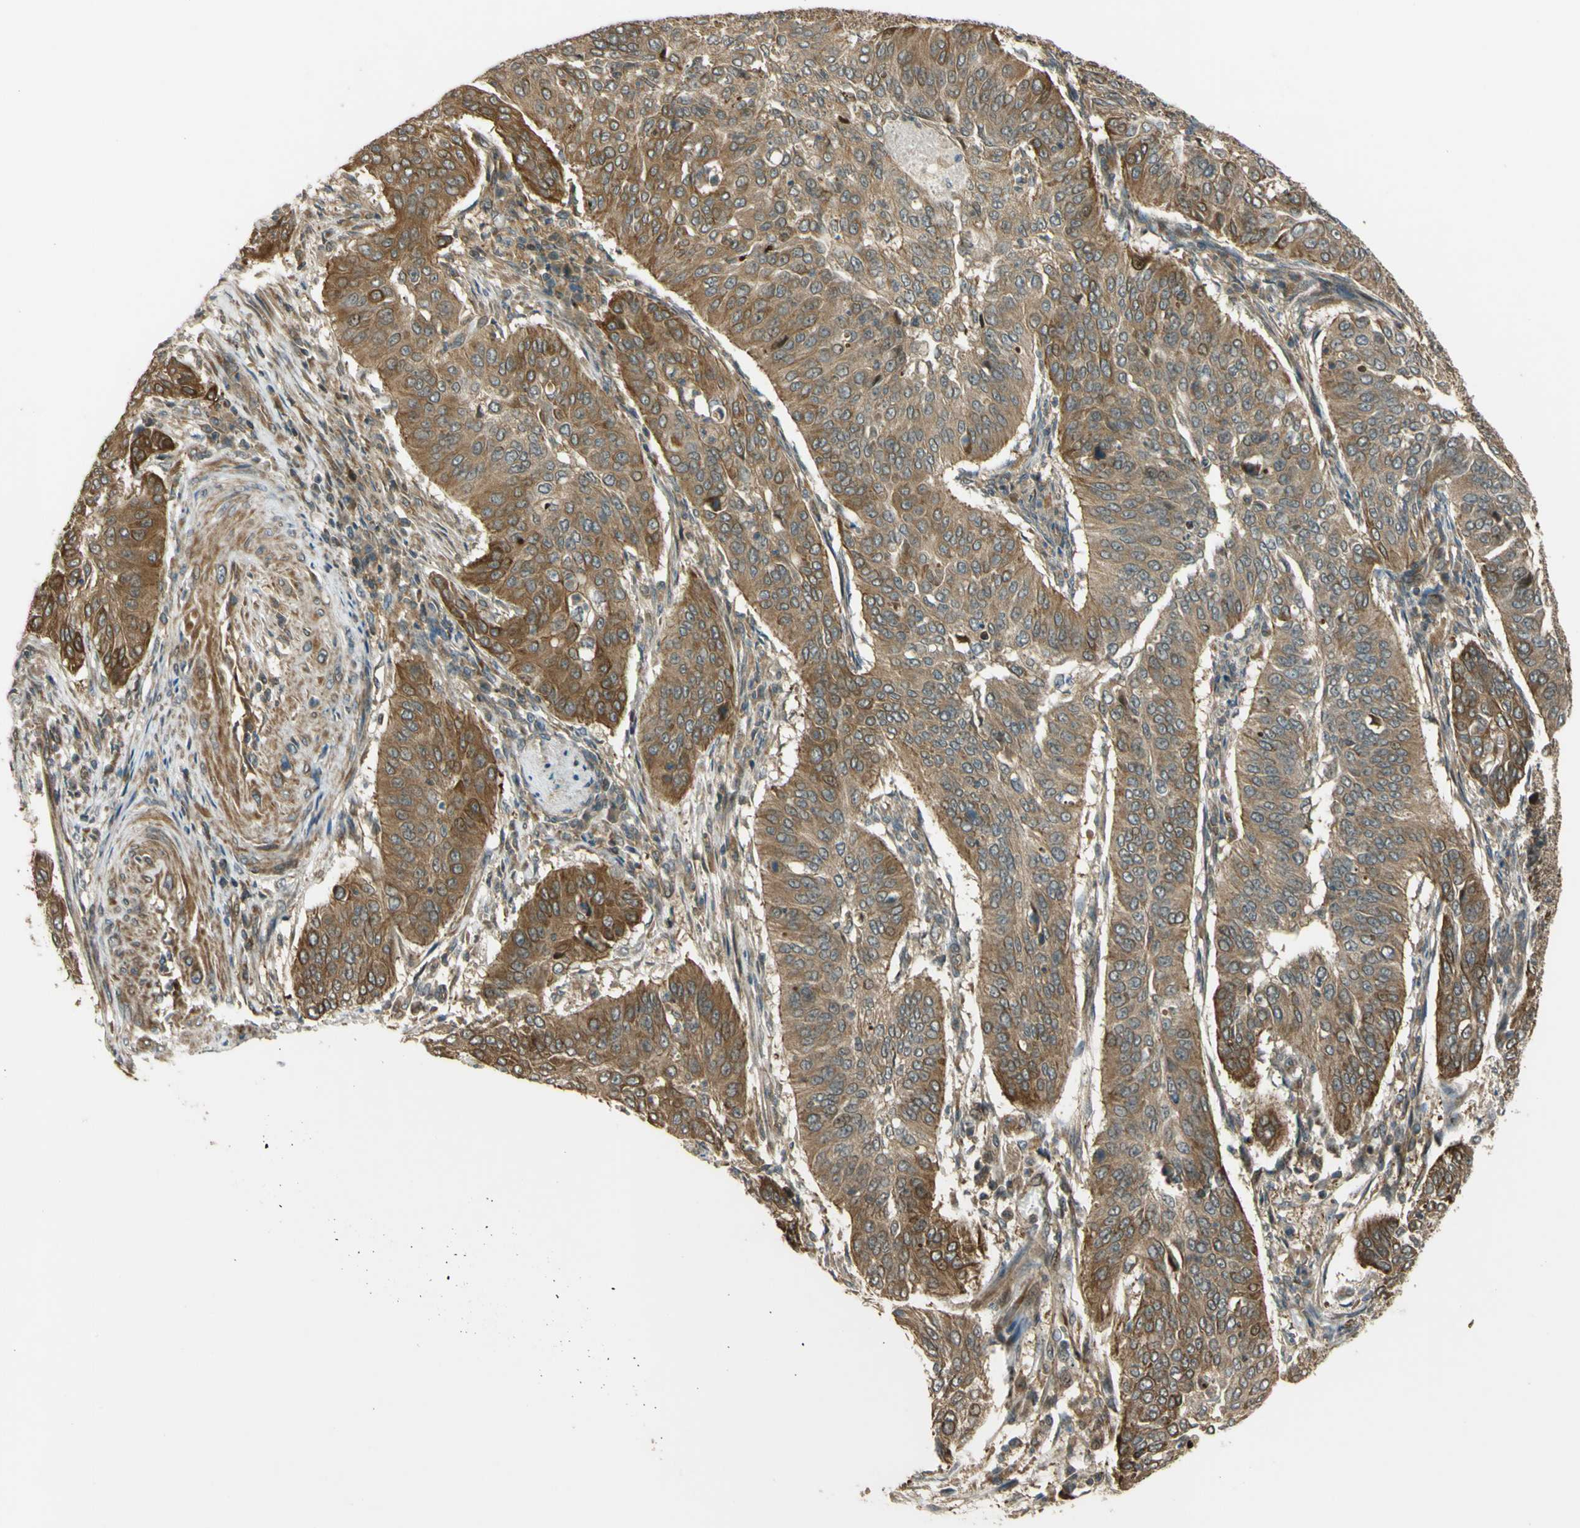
{"staining": {"intensity": "moderate", "quantity": ">75%", "location": "cytoplasmic/membranous"}, "tissue": "cervical cancer", "cell_type": "Tumor cells", "image_type": "cancer", "snomed": [{"axis": "morphology", "description": "Normal tissue, NOS"}, {"axis": "morphology", "description": "Squamous cell carcinoma, NOS"}, {"axis": "topography", "description": "Cervix"}], "caption": "The histopathology image demonstrates a brown stain indicating the presence of a protein in the cytoplasmic/membranous of tumor cells in cervical cancer.", "gene": "FLII", "patient": {"sex": "female", "age": 39}}